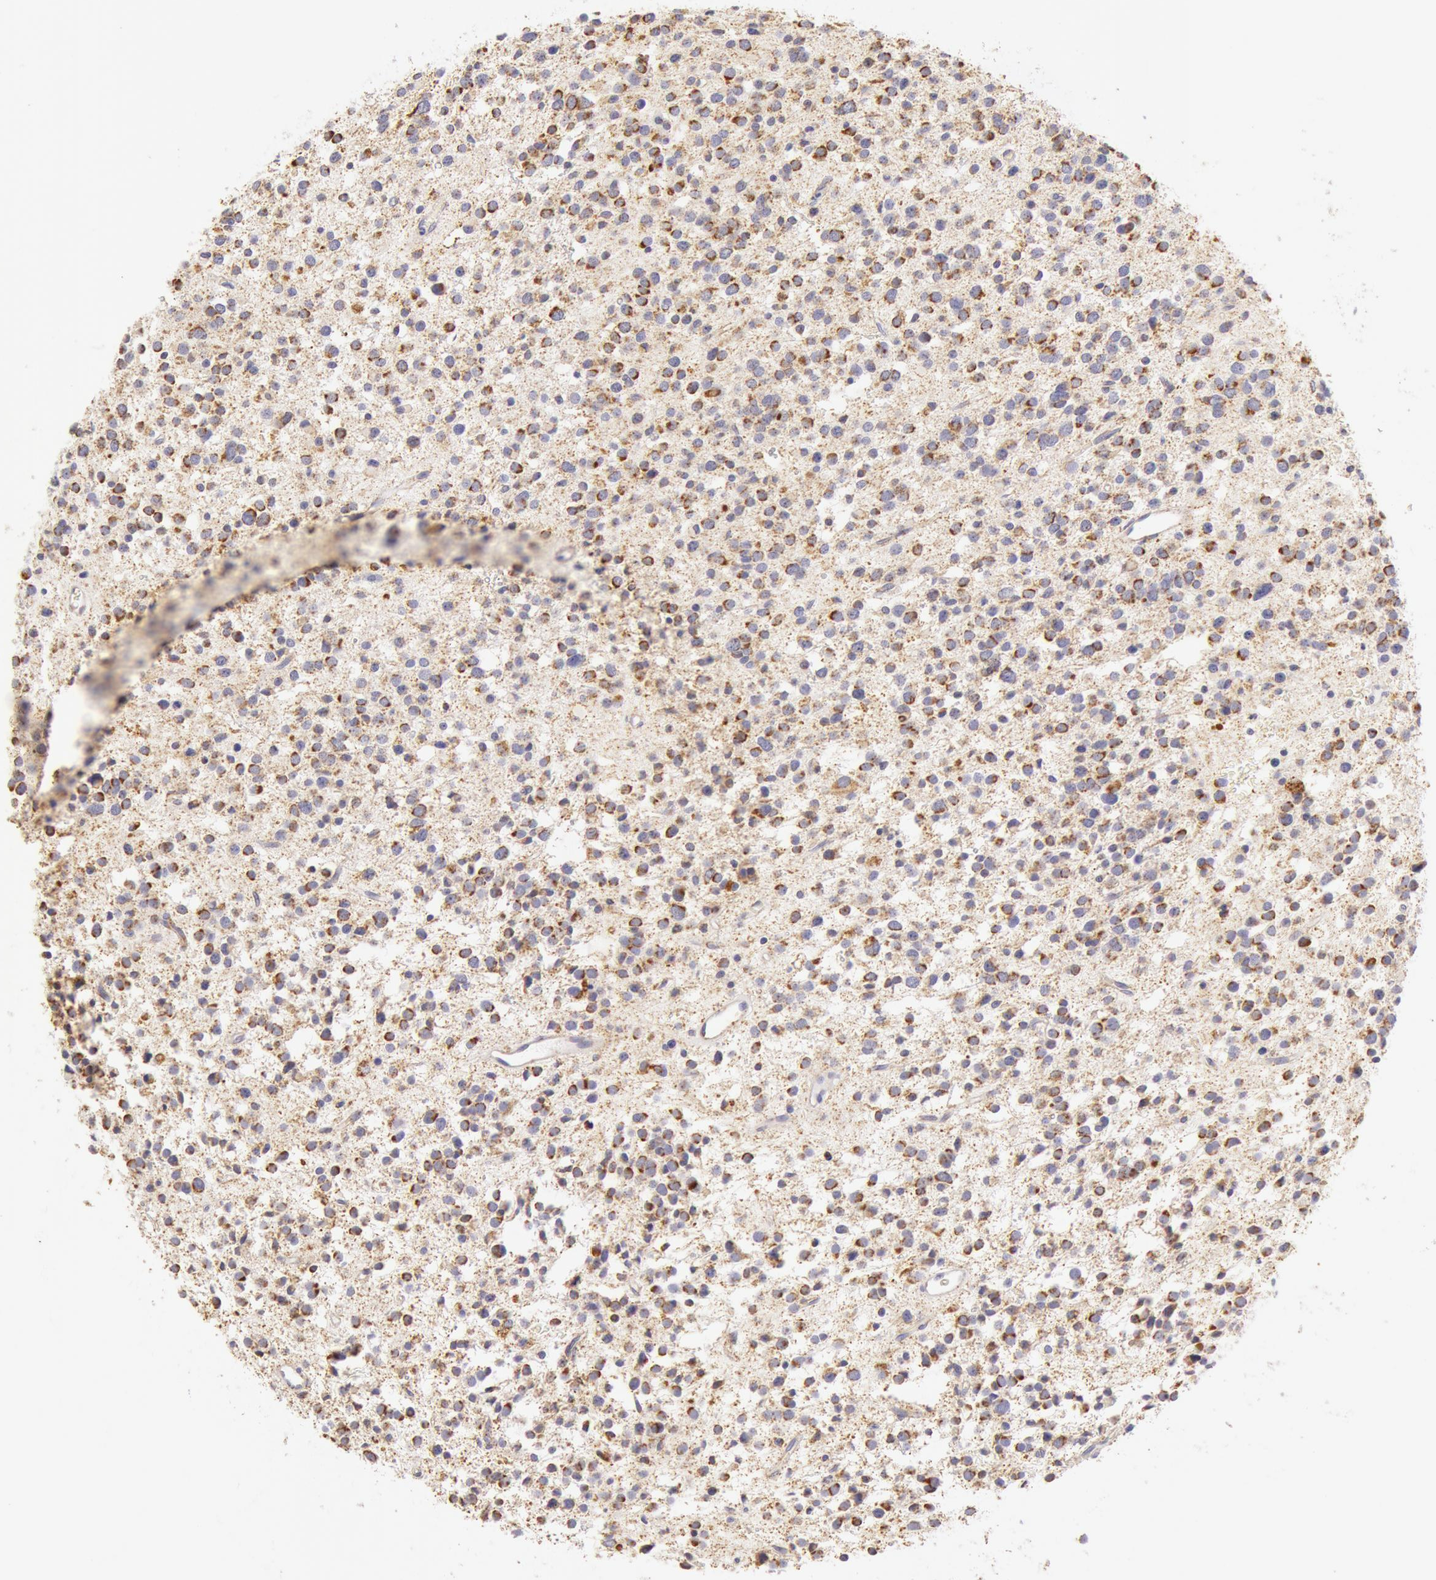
{"staining": {"intensity": "moderate", "quantity": "25%-75%", "location": "cytoplasmic/membranous"}, "tissue": "glioma", "cell_type": "Tumor cells", "image_type": "cancer", "snomed": [{"axis": "morphology", "description": "Glioma, malignant, Low grade"}, {"axis": "topography", "description": "Brain"}], "caption": "Protein staining by IHC reveals moderate cytoplasmic/membranous expression in about 25%-75% of tumor cells in malignant glioma (low-grade).", "gene": "ATP5F1B", "patient": {"sex": "female", "age": 36}}